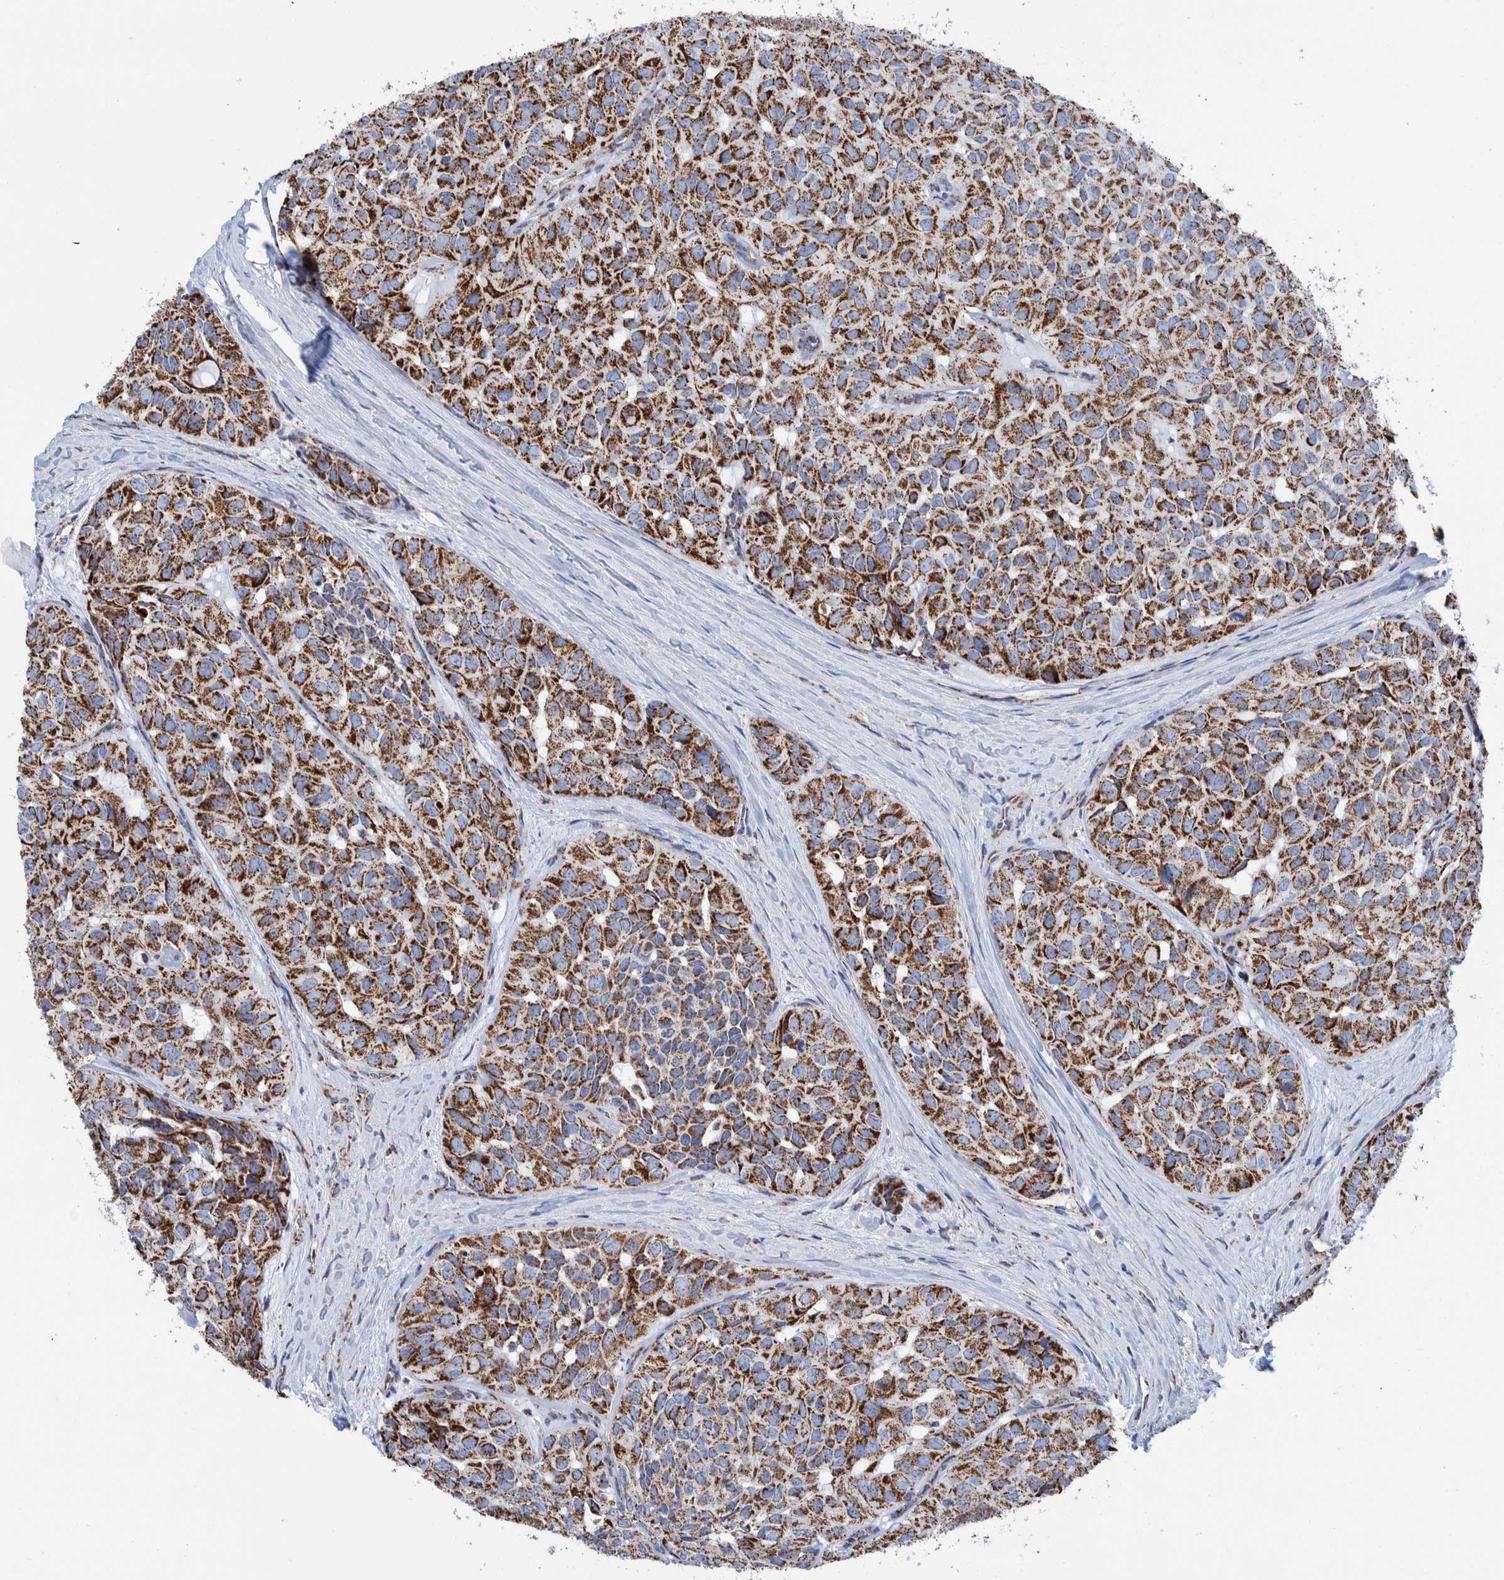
{"staining": {"intensity": "moderate", "quantity": ">75%", "location": "cytoplasmic/membranous"}, "tissue": "head and neck cancer", "cell_type": "Tumor cells", "image_type": "cancer", "snomed": [{"axis": "morphology", "description": "Adenocarcinoma, NOS"}, {"axis": "topography", "description": "Salivary gland, NOS"}, {"axis": "topography", "description": "Head-Neck"}], "caption": "Adenocarcinoma (head and neck) was stained to show a protein in brown. There is medium levels of moderate cytoplasmic/membranous staining in approximately >75% of tumor cells. (brown staining indicates protein expression, while blue staining denotes nuclei).", "gene": "DECR1", "patient": {"sex": "female", "age": 76}}